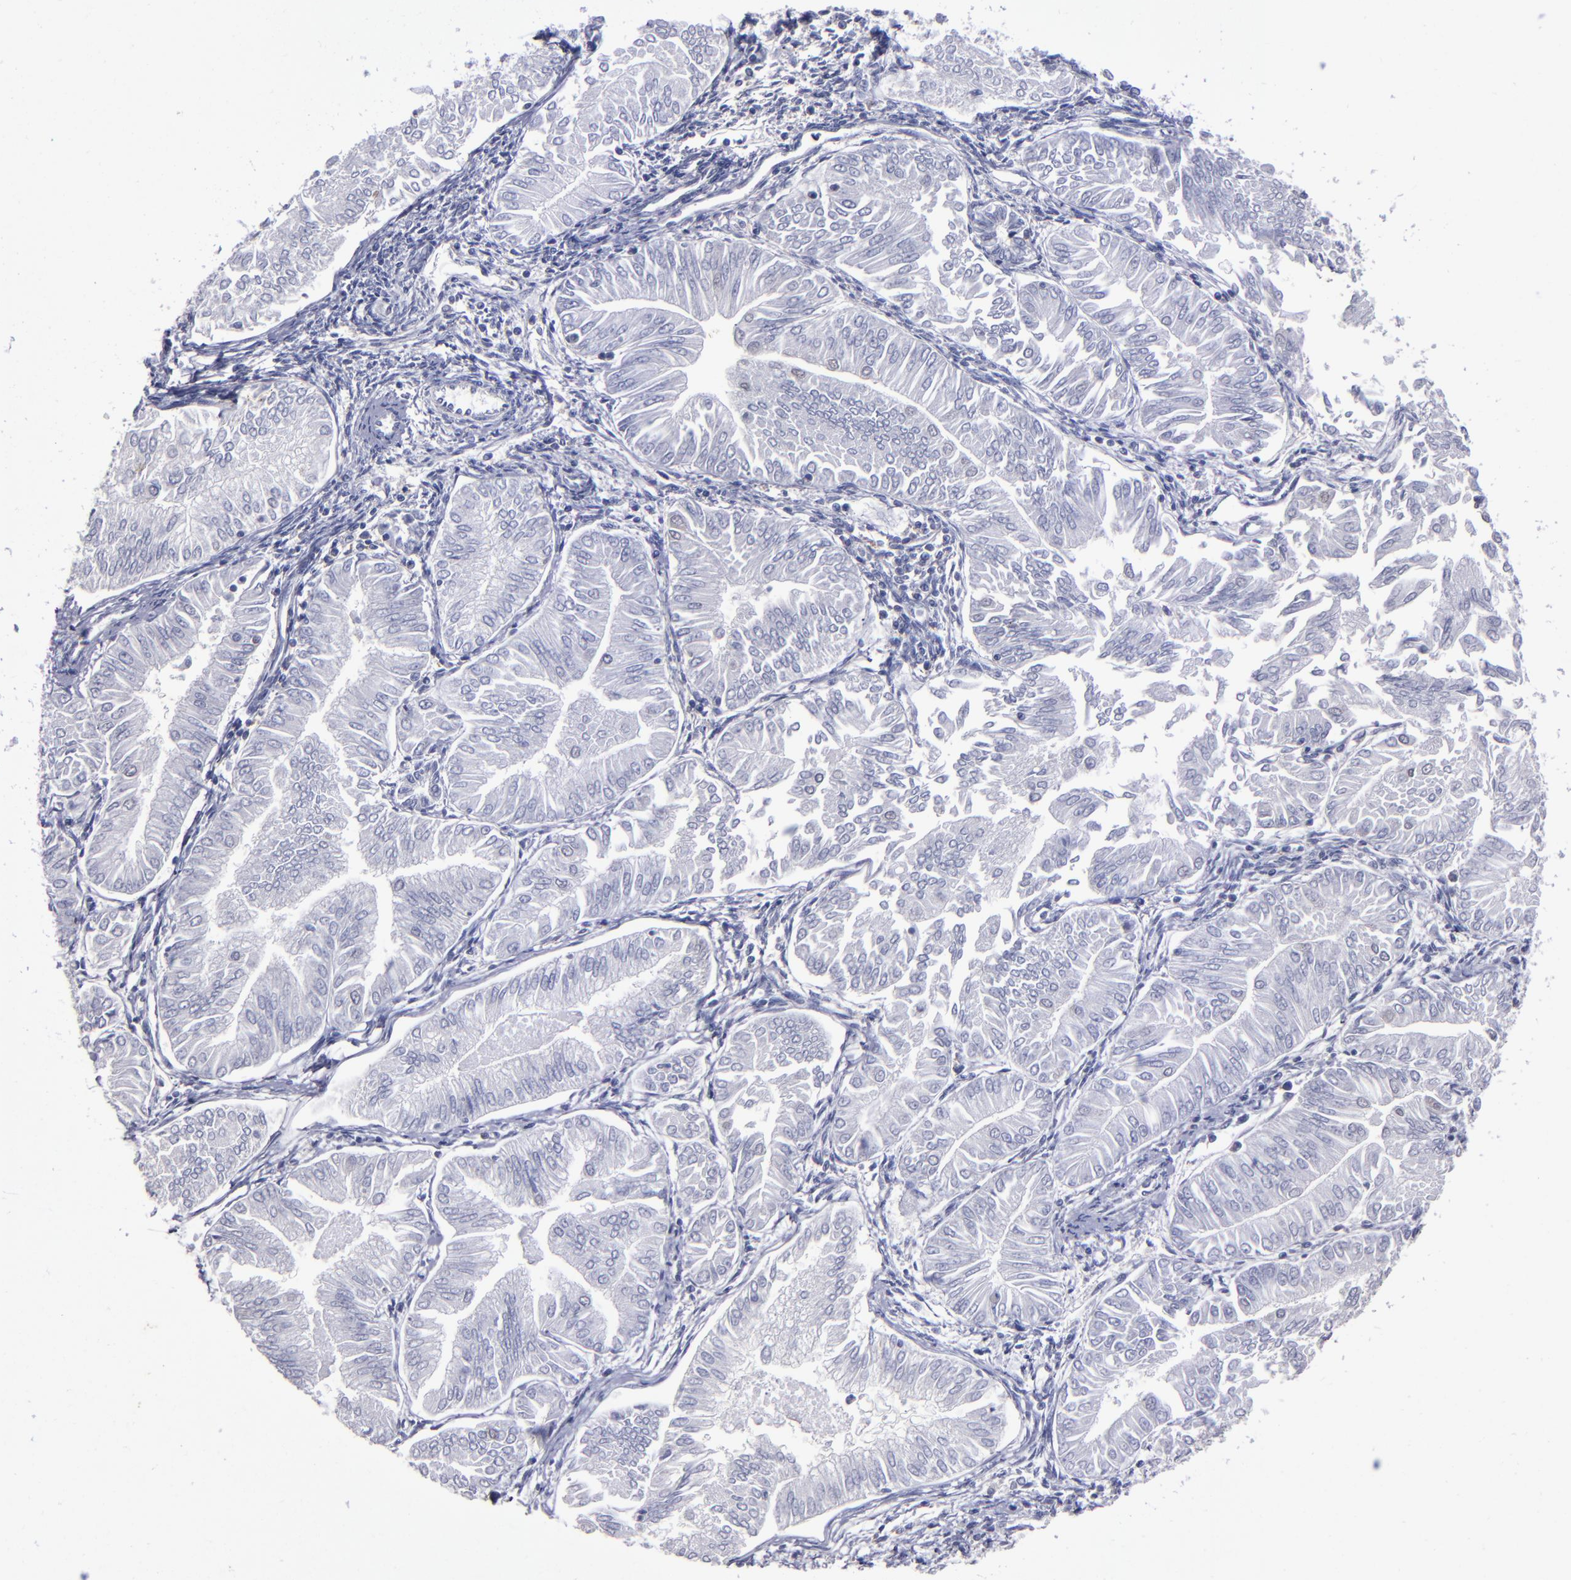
{"staining": {"intensity": "negative", "quantity": "none", "location": "none"}, "tissue": "endometrial cancer", "cell_type": "Tumor cells", "image_type": "cancer", "snomed": [{"axis": "morphology", "description": "Adenocarcinoma, NOS"}, {"axis": "topography", "description": "Endometrium"}], "caption": "Endometrial cancer (adenocarcinoma) stained for a protein using immunohistochemistry (IHC) demonstrates no expression tumor cells.", "gene": "MGMT", "patient": {"sex": "female", "age": 53}}